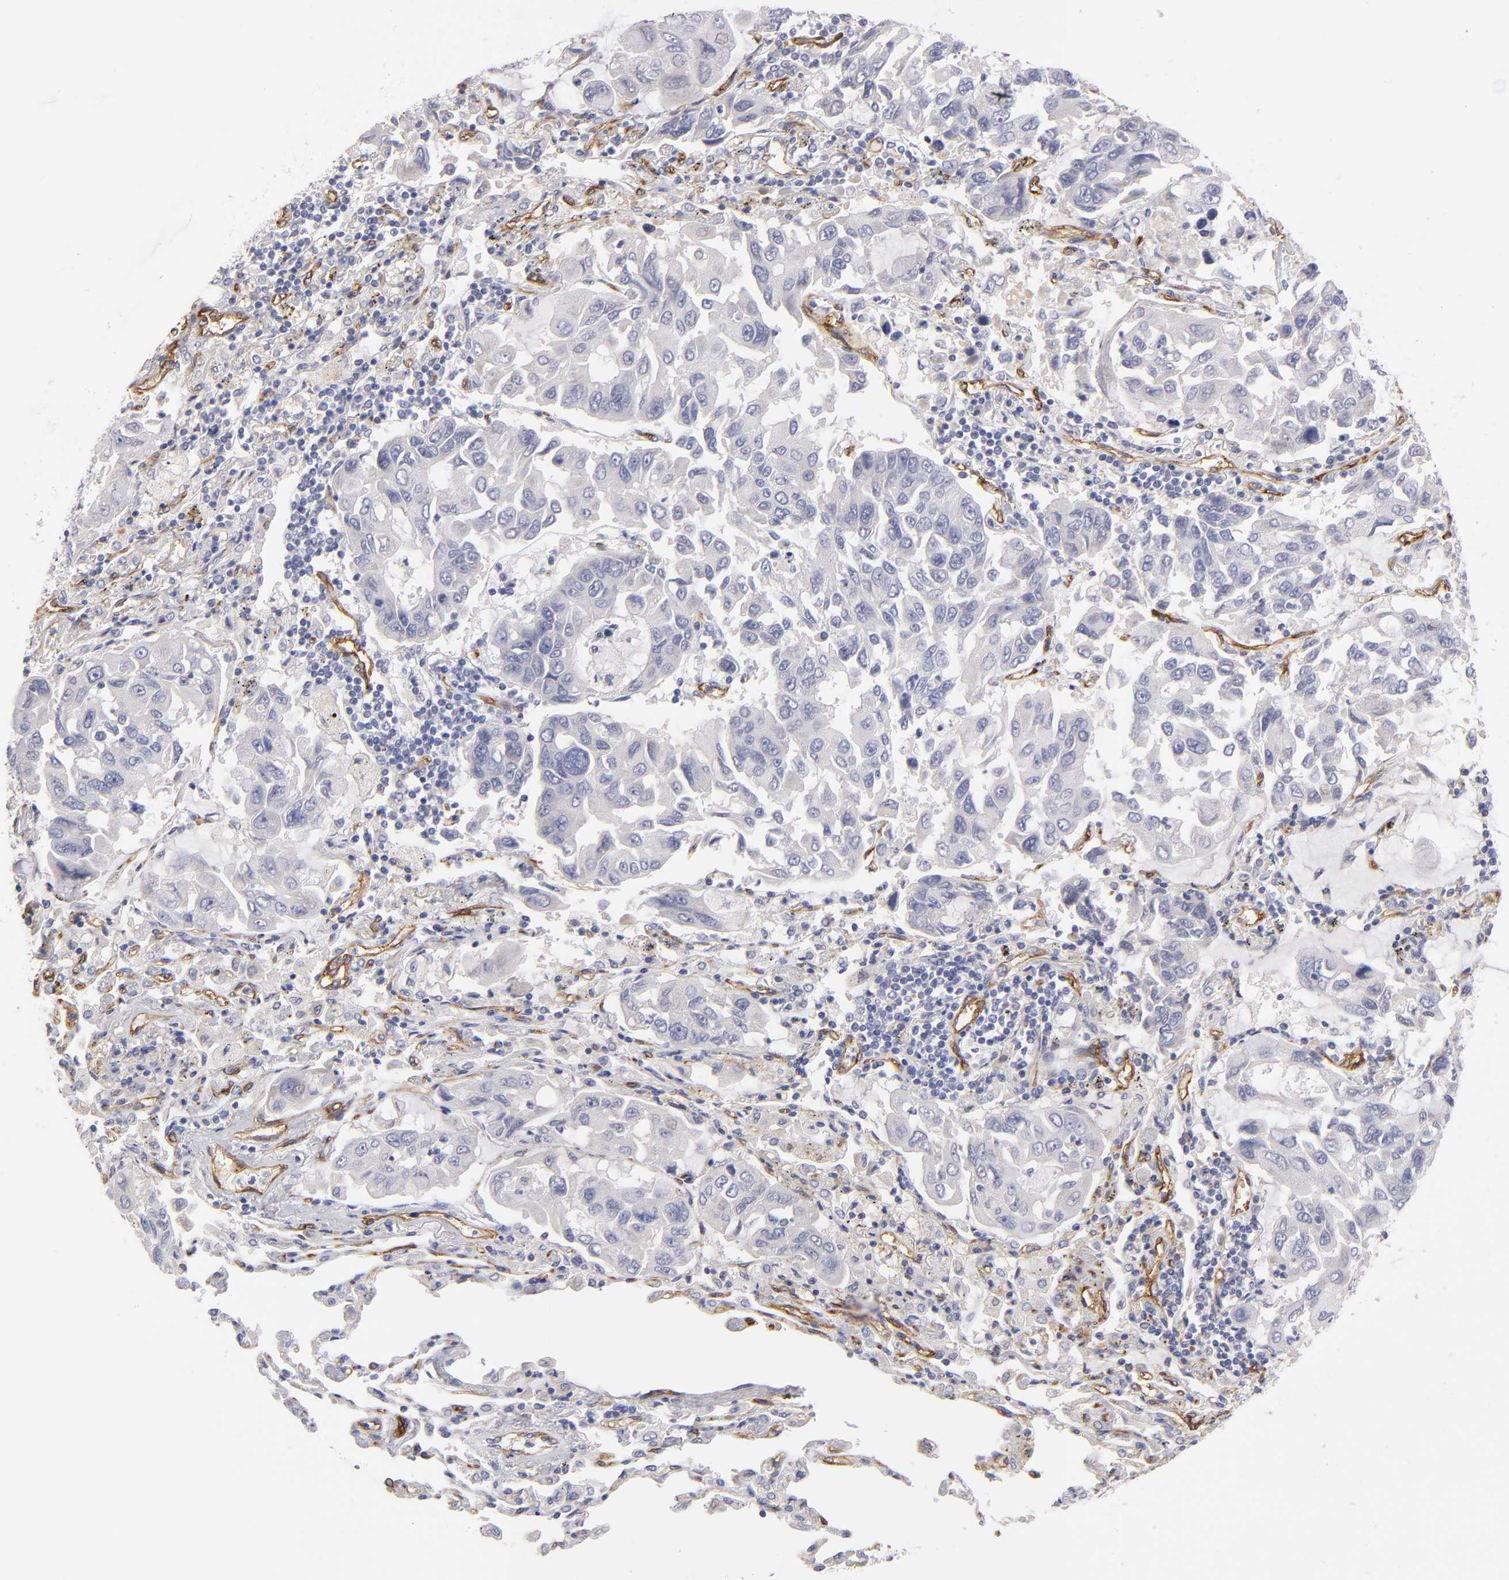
{"staining": {"intensity": "negative", "quantity": "none", "location": "none"}, "tissue": "lung cancer", "cell_type": "Tumor cells", "image_type": "cancer", "snomed": [{"axis": "morphology", "description": "Adenocarcinoma, NOS"}, {"axis": "topography", "description": "Lung"}], "caption": "A histopathology image of lung adenocarcinoma stained for a protein demonstrates no brown staining in tumor cells.", "gene": "PLVAP", "patient": {"sex": "male", "age": 64}}